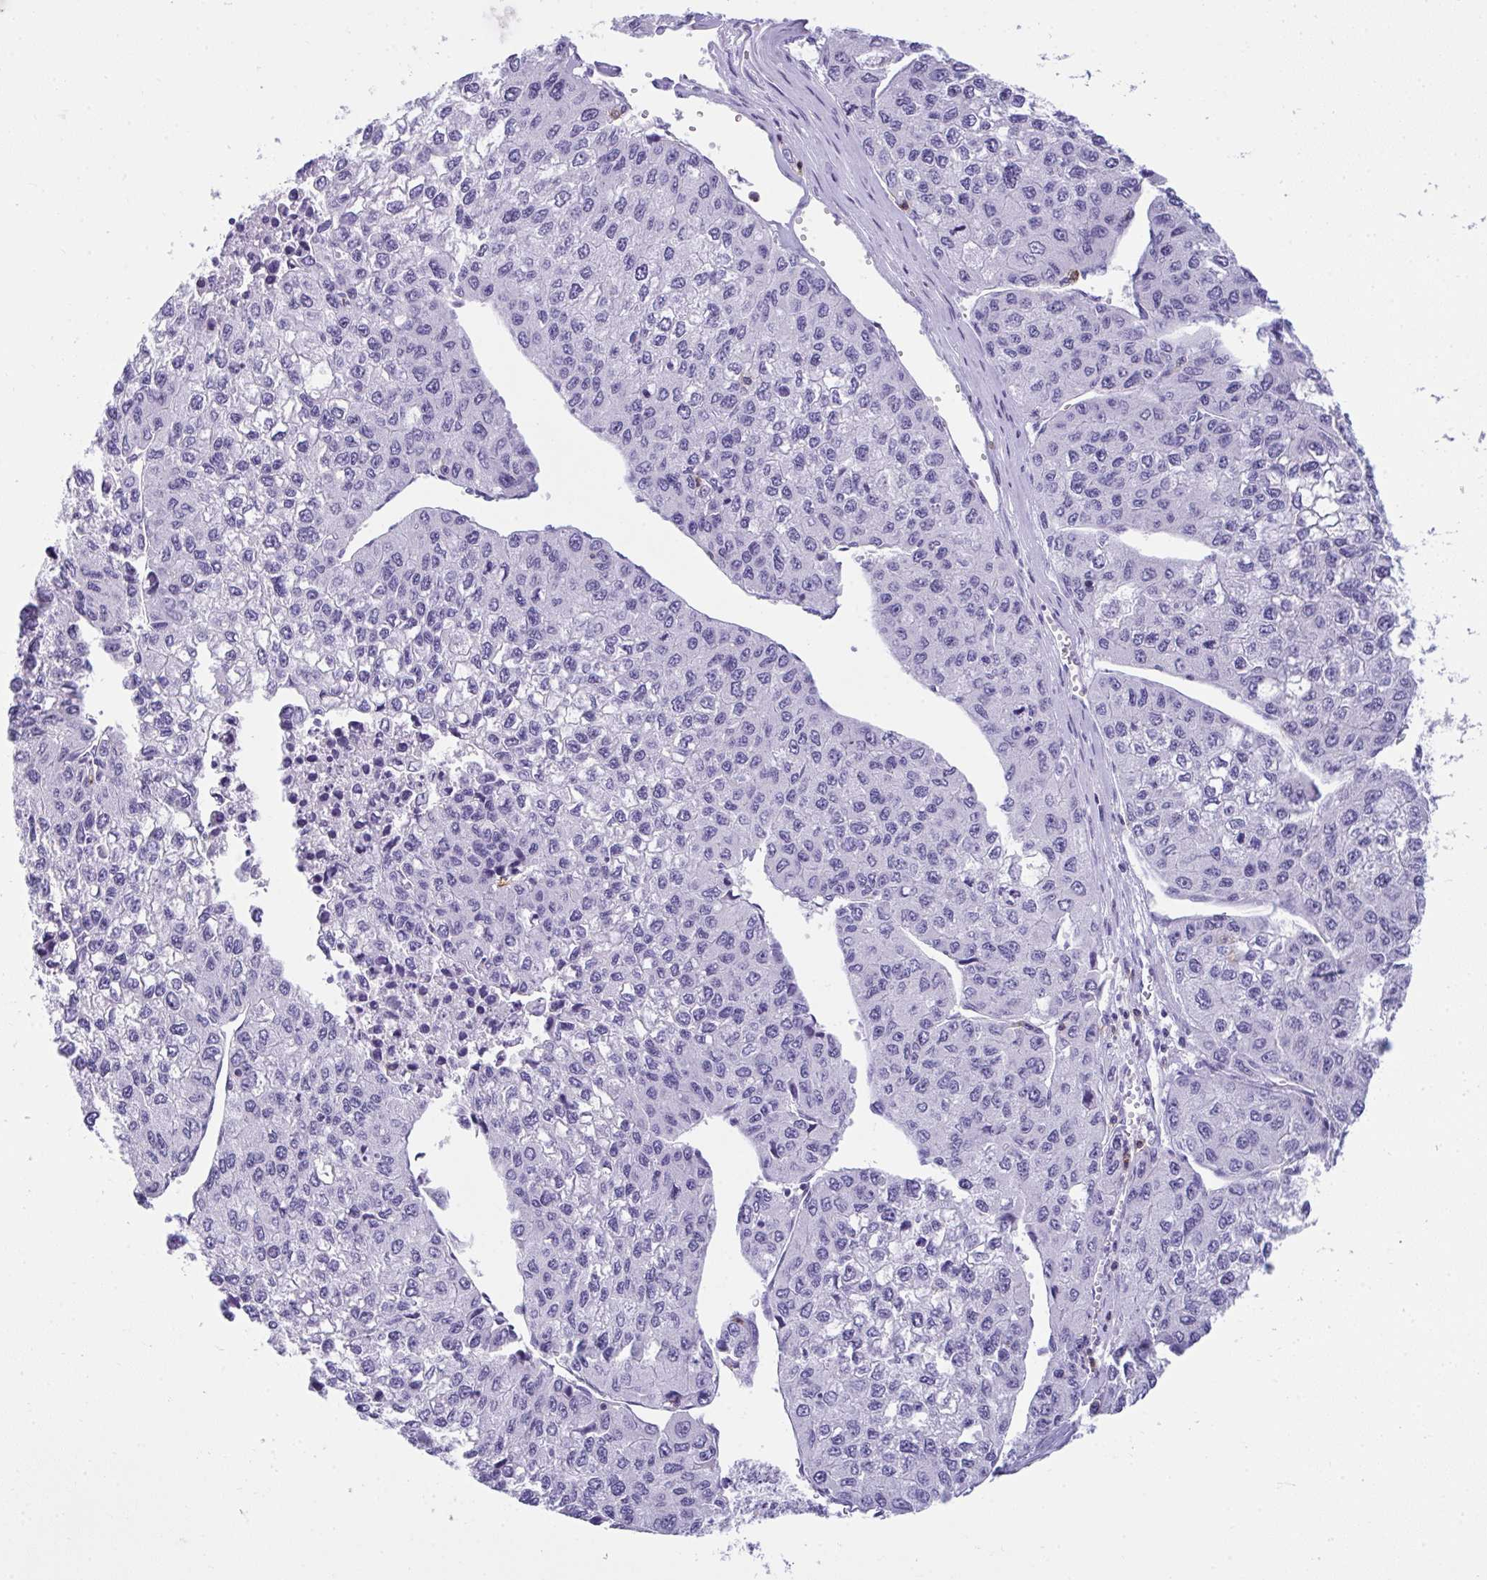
{"staining": {"intensity": "negative", "quantity": "none", "location": "none"}, "tissue": "liver cancer", "cell_type": "Tumor cells", "image_type": "cancer", "snomed": [{"axis": "morphology", "description": "Carcinoma, Hepatocellular, NOS"}, {"axis": "topography", "description": "Liver"}], "caption": "Tumor cells show no significant protein staining in liver cancer. (DAB immunohistochemistry, high magnification).", "gene": "SPN", "patient": {"sex": "female", "age": 66}}